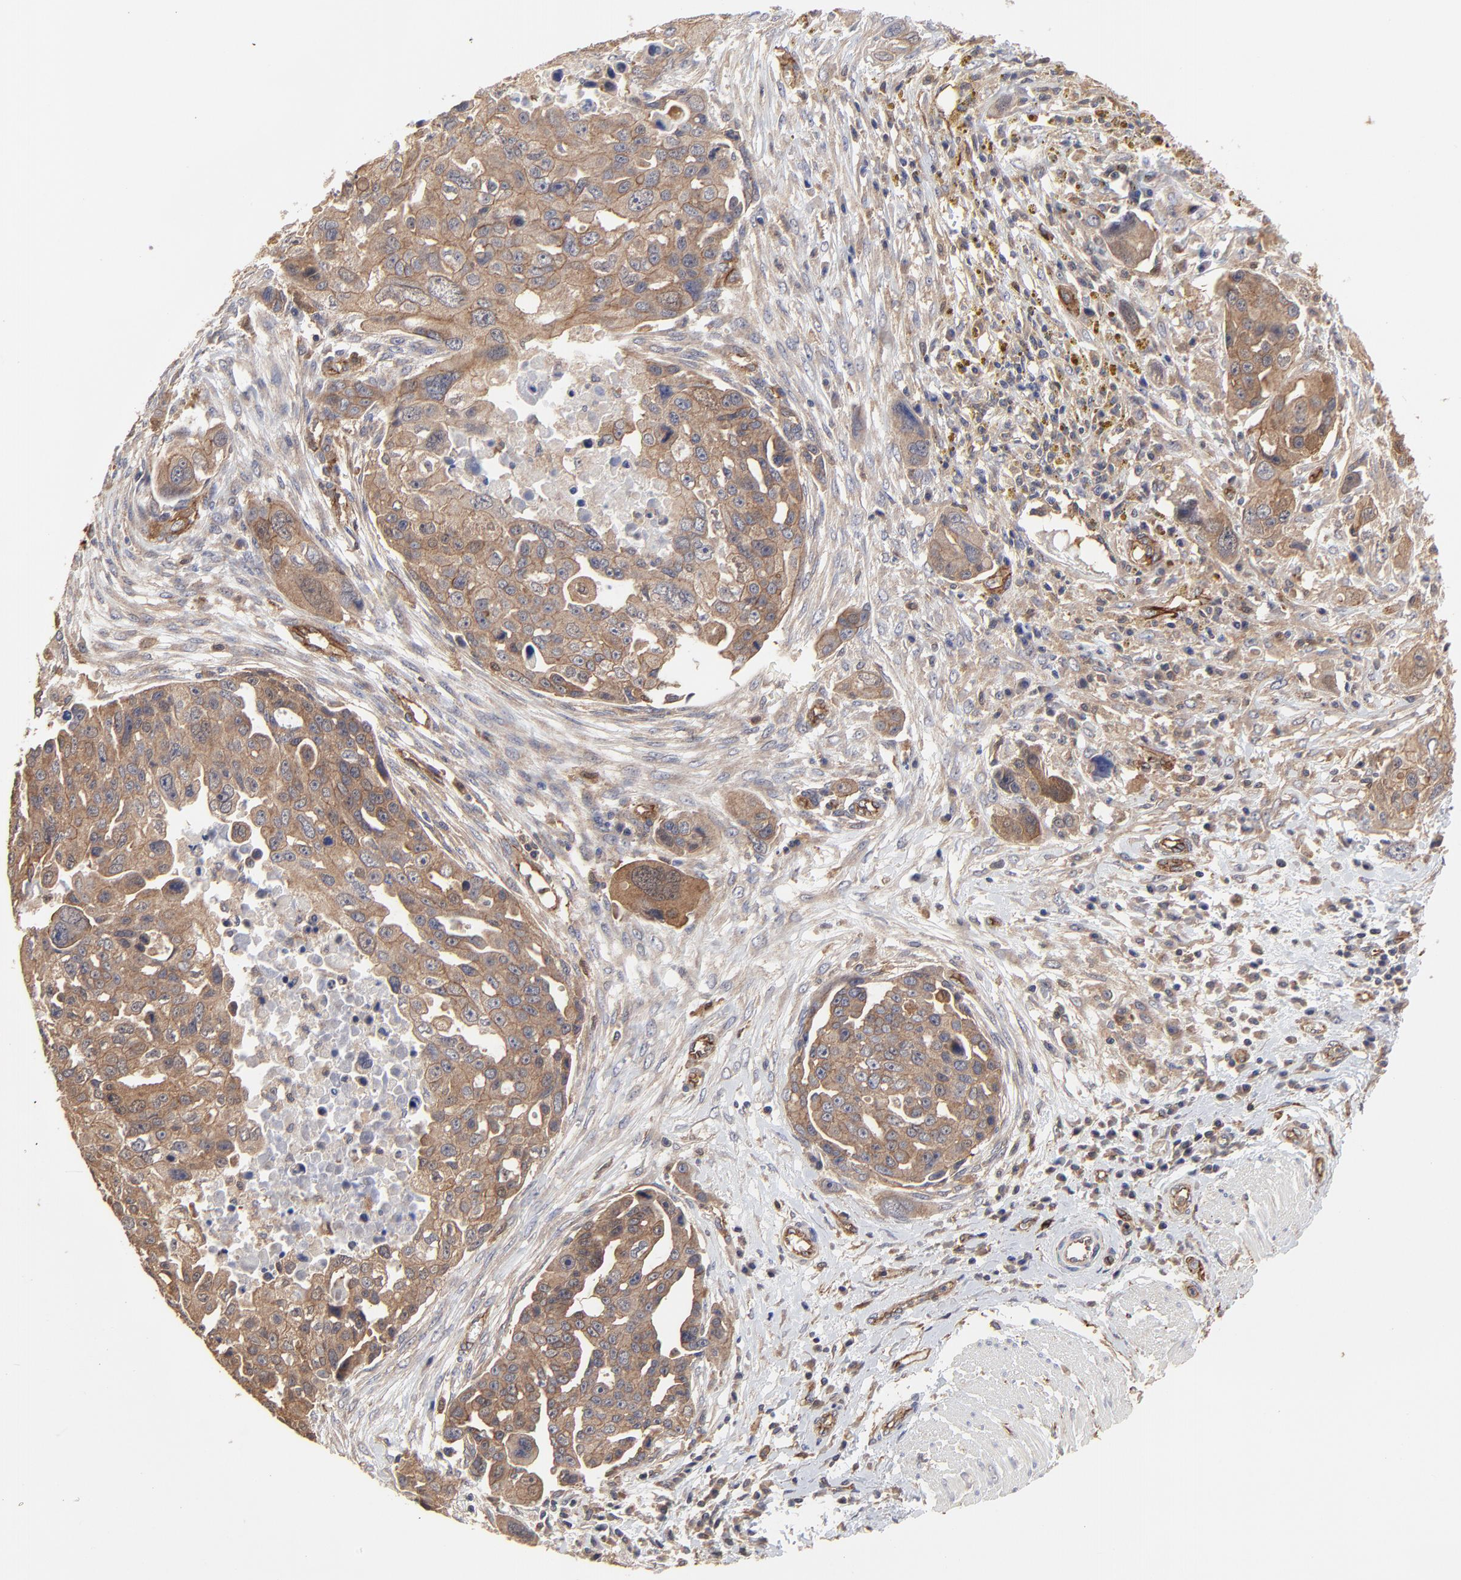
{"staining": {"intensity": "moderate", "quantity": ">75%", "location": "cytoplasmic/membranous"}, "tissue": "ovarian cancer", "cell_type": "Tumor cells", "image_type": "cancer", "snomed": [{"axis": "morphology", "description": "Carcinoma, endometroid"}, {"axis": "topography", "description": "Ovary"}], "caption": "Protein expression analysis of endometroid carcinoma (ovarian) reveals moderate cytoplasmic/membranous expression in approximately >75% of tumor cells.", "gene": "ARMT1", "patient": {"sex": "female", "age": 75}}